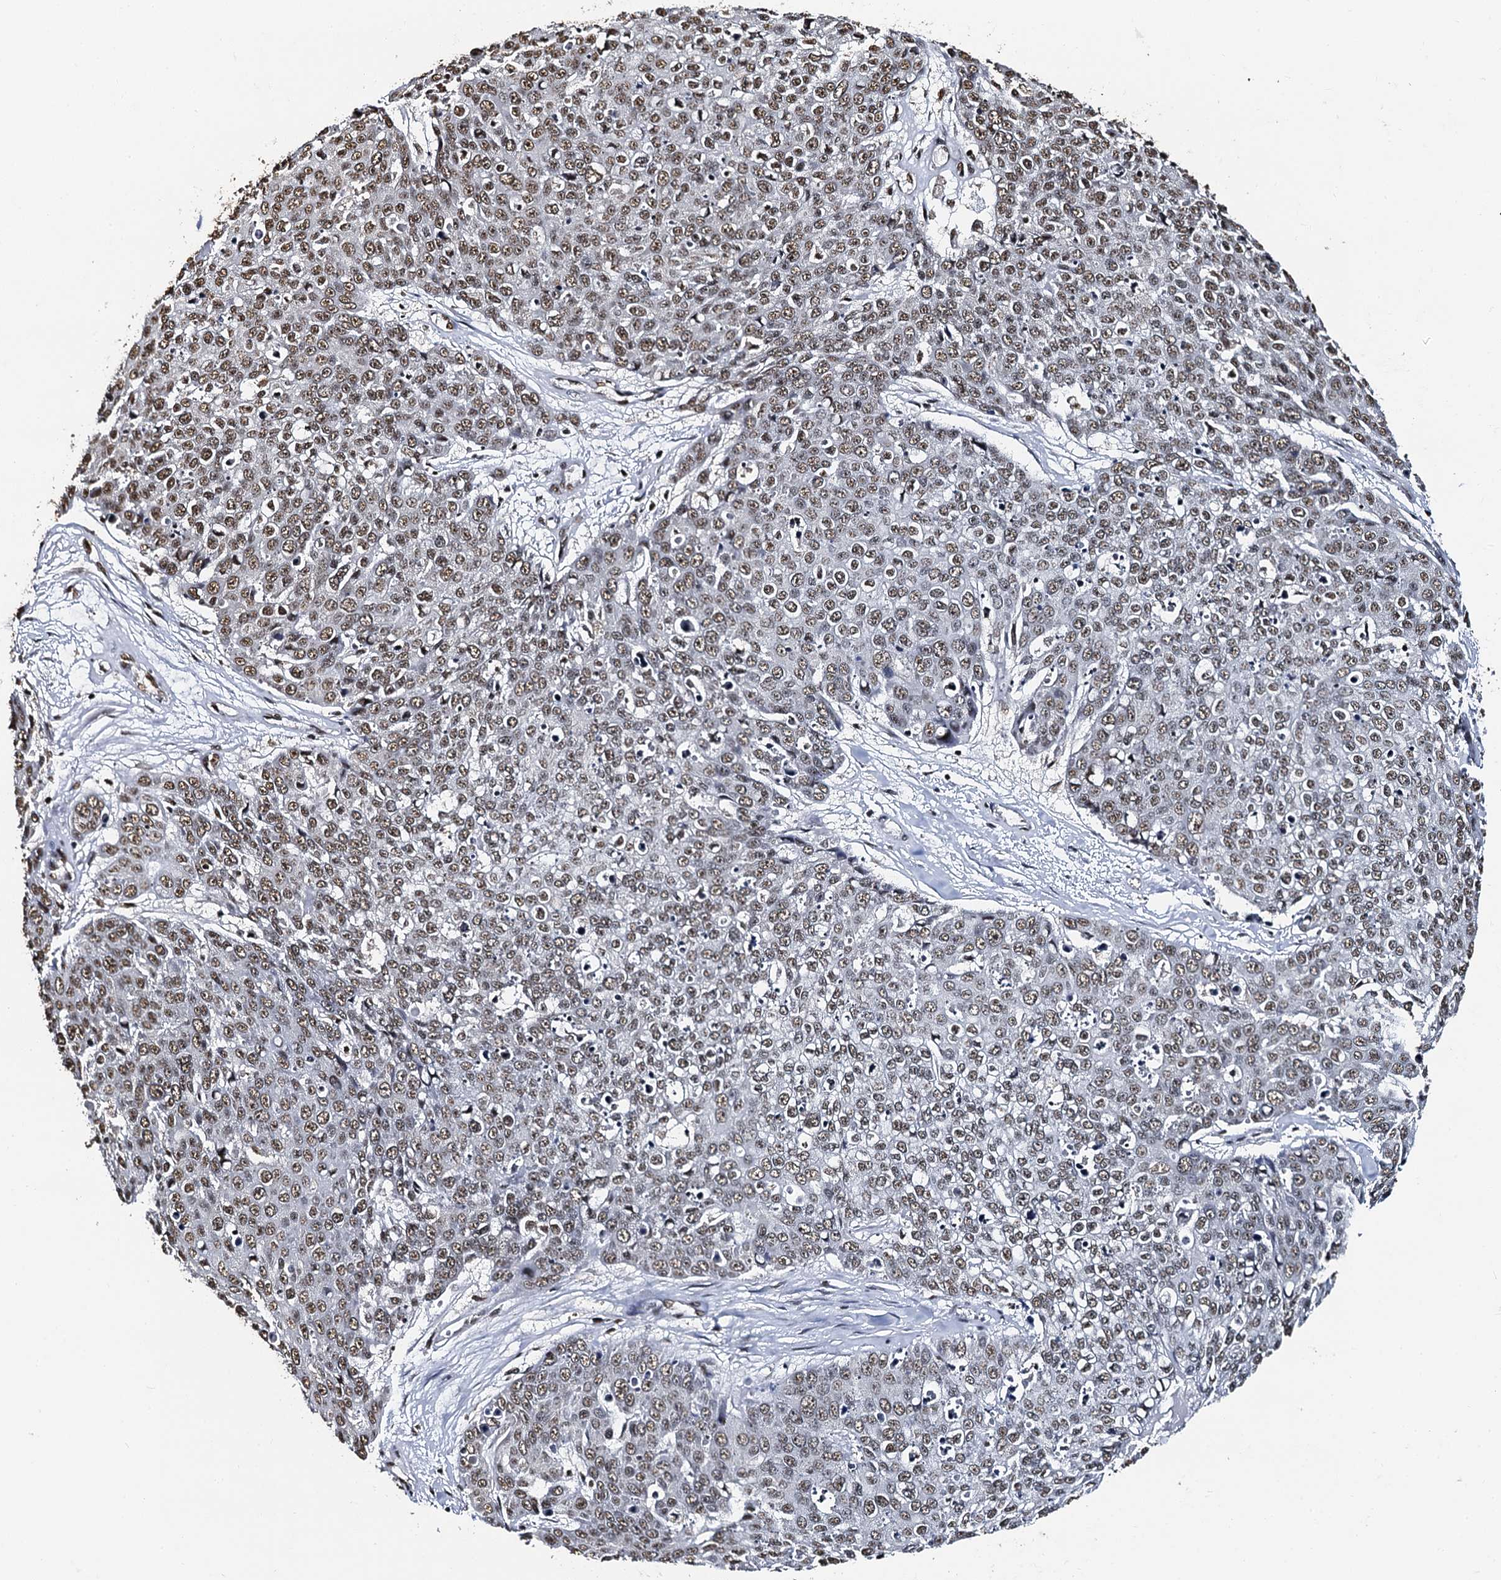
{"staining": {"intensity": "moderate", "quantity": ">75%", "location": "nuclear"}, "tissue": "skin cancer", "cell_type": "Tumor cells", "image_type": "cancer", "snomed": [{"axis": "morphology", "description": "Squamous cell carcinoma, NOS"}, {"axis": "topography", "description": "Skin"}], "caption": "High-power microscopy captured an immunohistochemistry micrograph of skin squamous cell carcinoma, revealing moderate nuclear expression in about >75% of tumor cells.", "gene": "SNRPD2", "patient": {"sex": "male", "age": 71}}